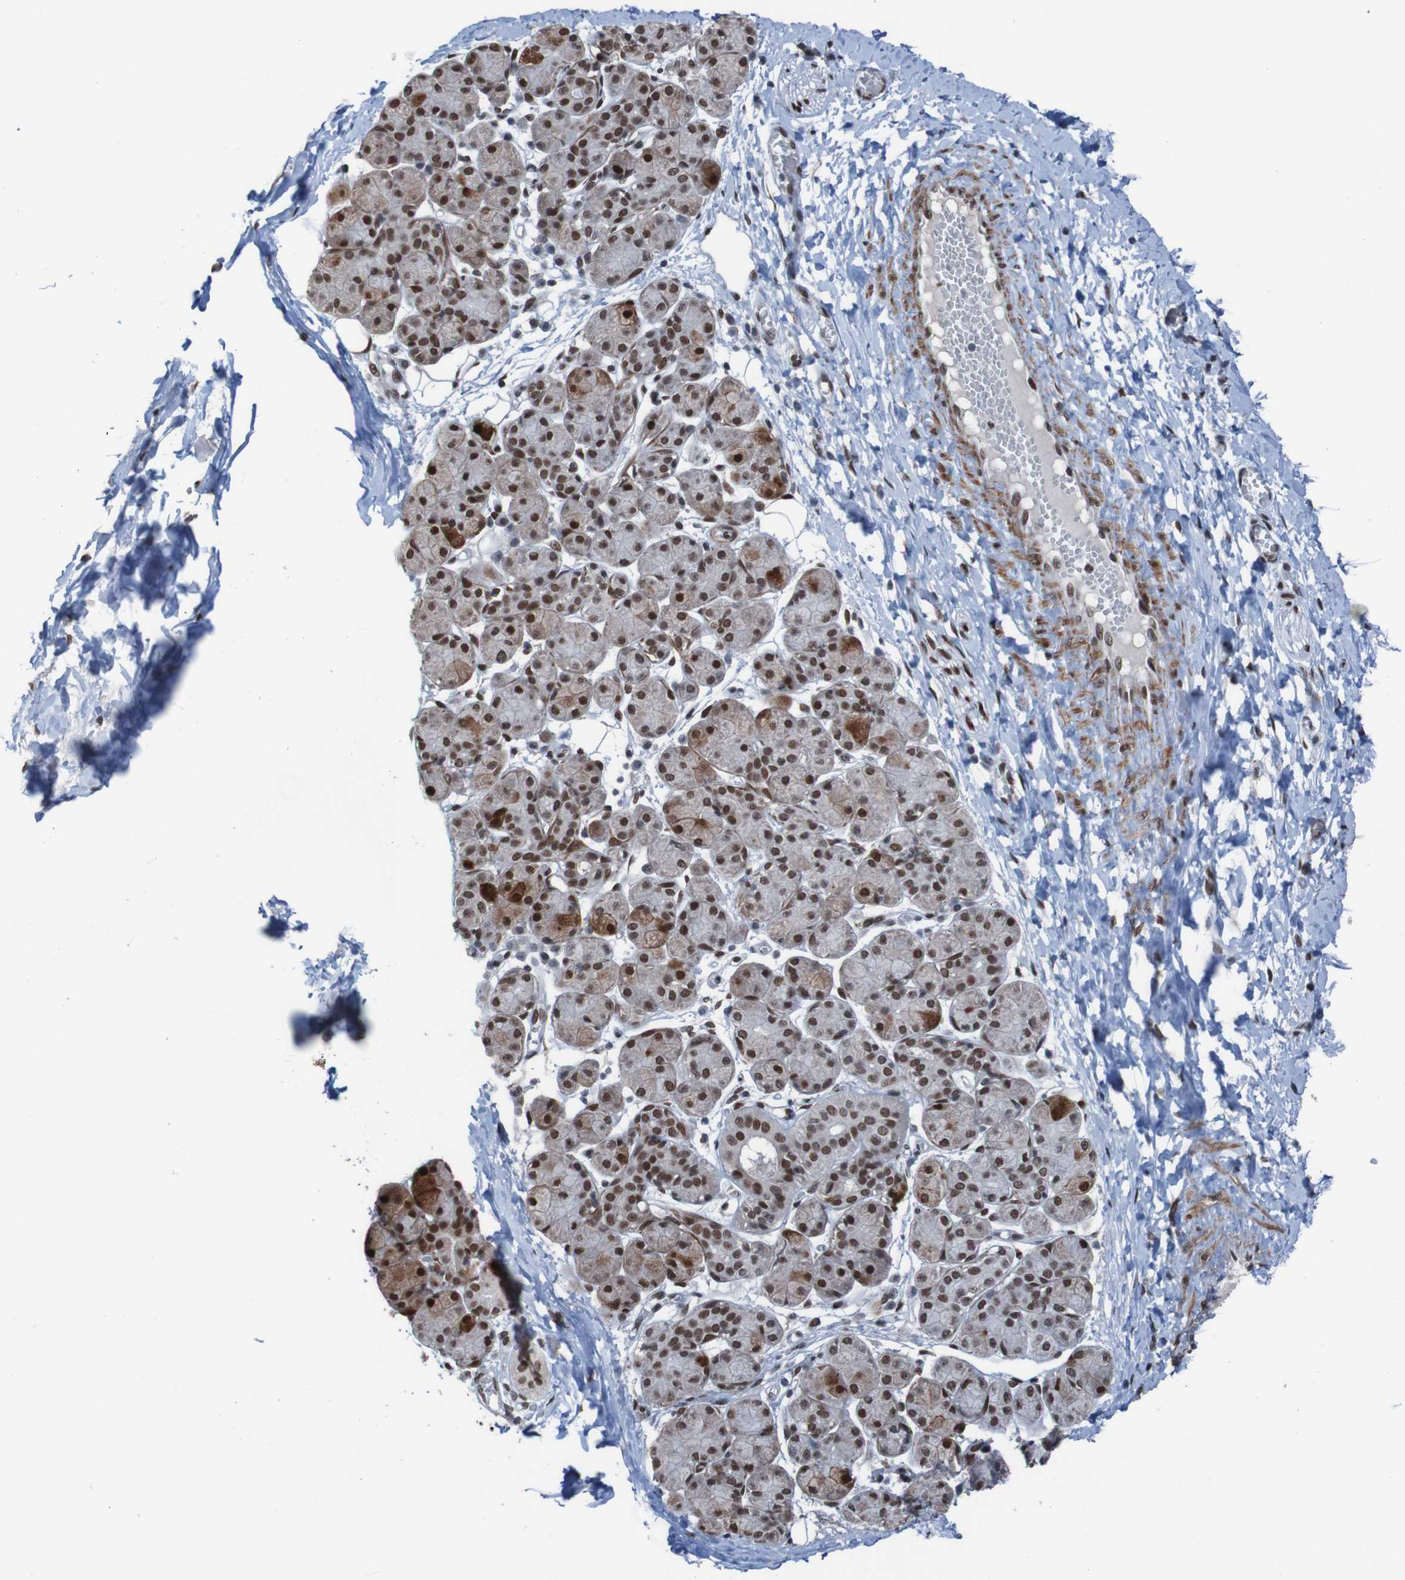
{"staining": {"intensity": "strong", "quantity": ">75%", "location": "cytoplasmic/membranous,nuclear"}, "tissue": "salivary gland", "cell_type": "Glandular cells", "image_type": "normal", "snomed": [{"axis": "morphology", "description": "Normal tissue, NOS"}, {"axis": "morphology", "description": "Inflammation, NOS"}, {"axis": "topography", "description": "Lymph node"}, {"axis": "topography", "description": "Salivary gland"}], "caption": "Benign salivary gland displays strong cytoplasmic/membranous,nuclear positivity in approximately >75% of glandular cells, visualized by immunohistochemistry. Nuclei are stained in blue.", "gene": "PHF2", "patient": {"sex": "male", "age": 3}}